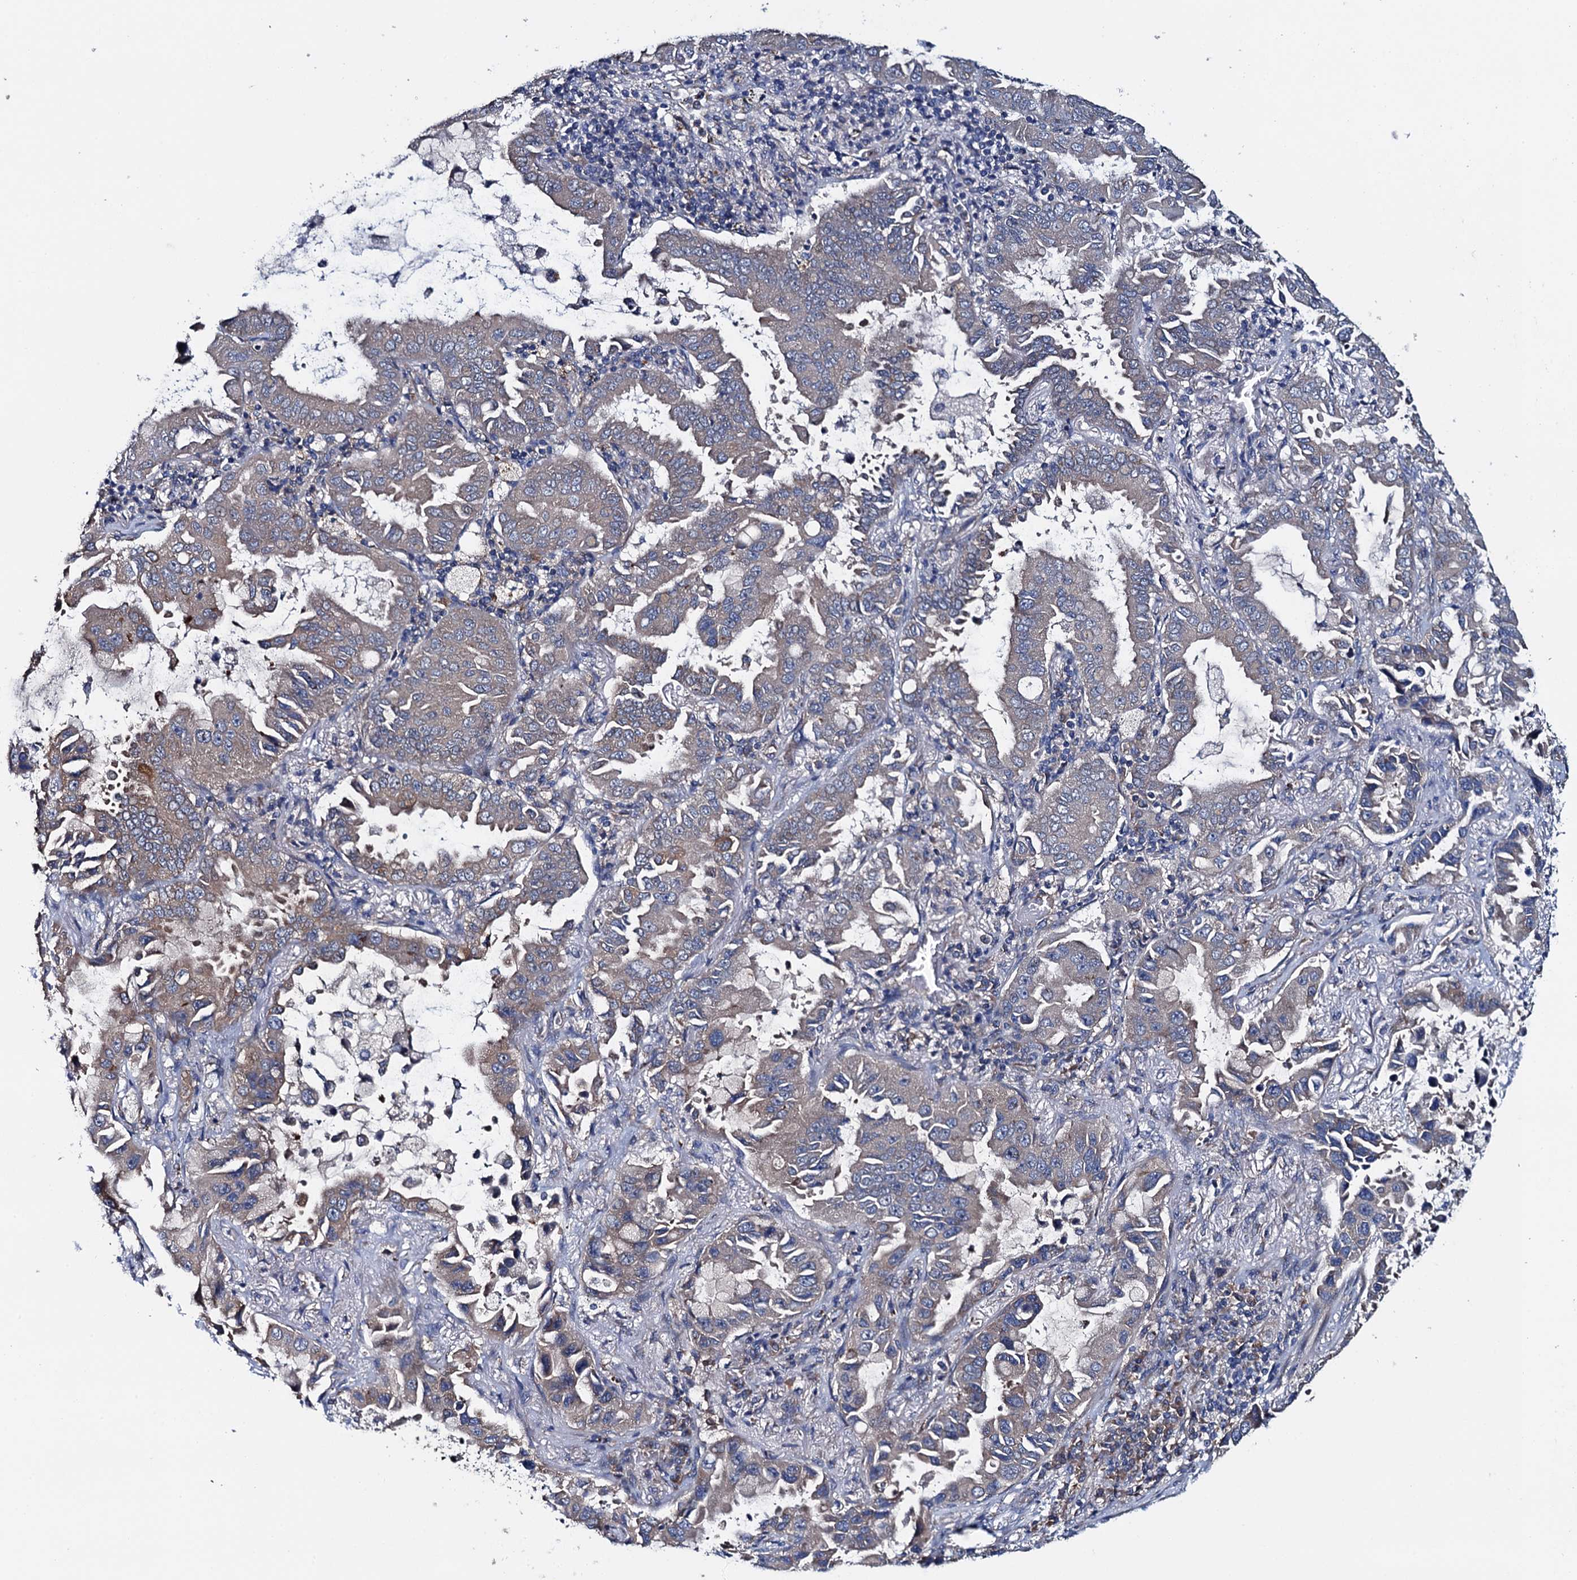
{"staining": {"intensity": "weak", "quantity": "<25%", "location": "cytoplasmic/membranous"}, "tissue": "lung cancer", "cell_type": "Tumor cells", "image_type": "cancer", "snomed": [{"axis": "morphology", "description": "Adenocarcinoma, NOS"}, {"axis": "topography", "description": "Lung"}], "caption": "A histopathology image of lung cancer stained for a protein reveals no brown staining in tumor cells.", "gene": "ADCY9", "patient": {"sex": "male", "age": 64}}